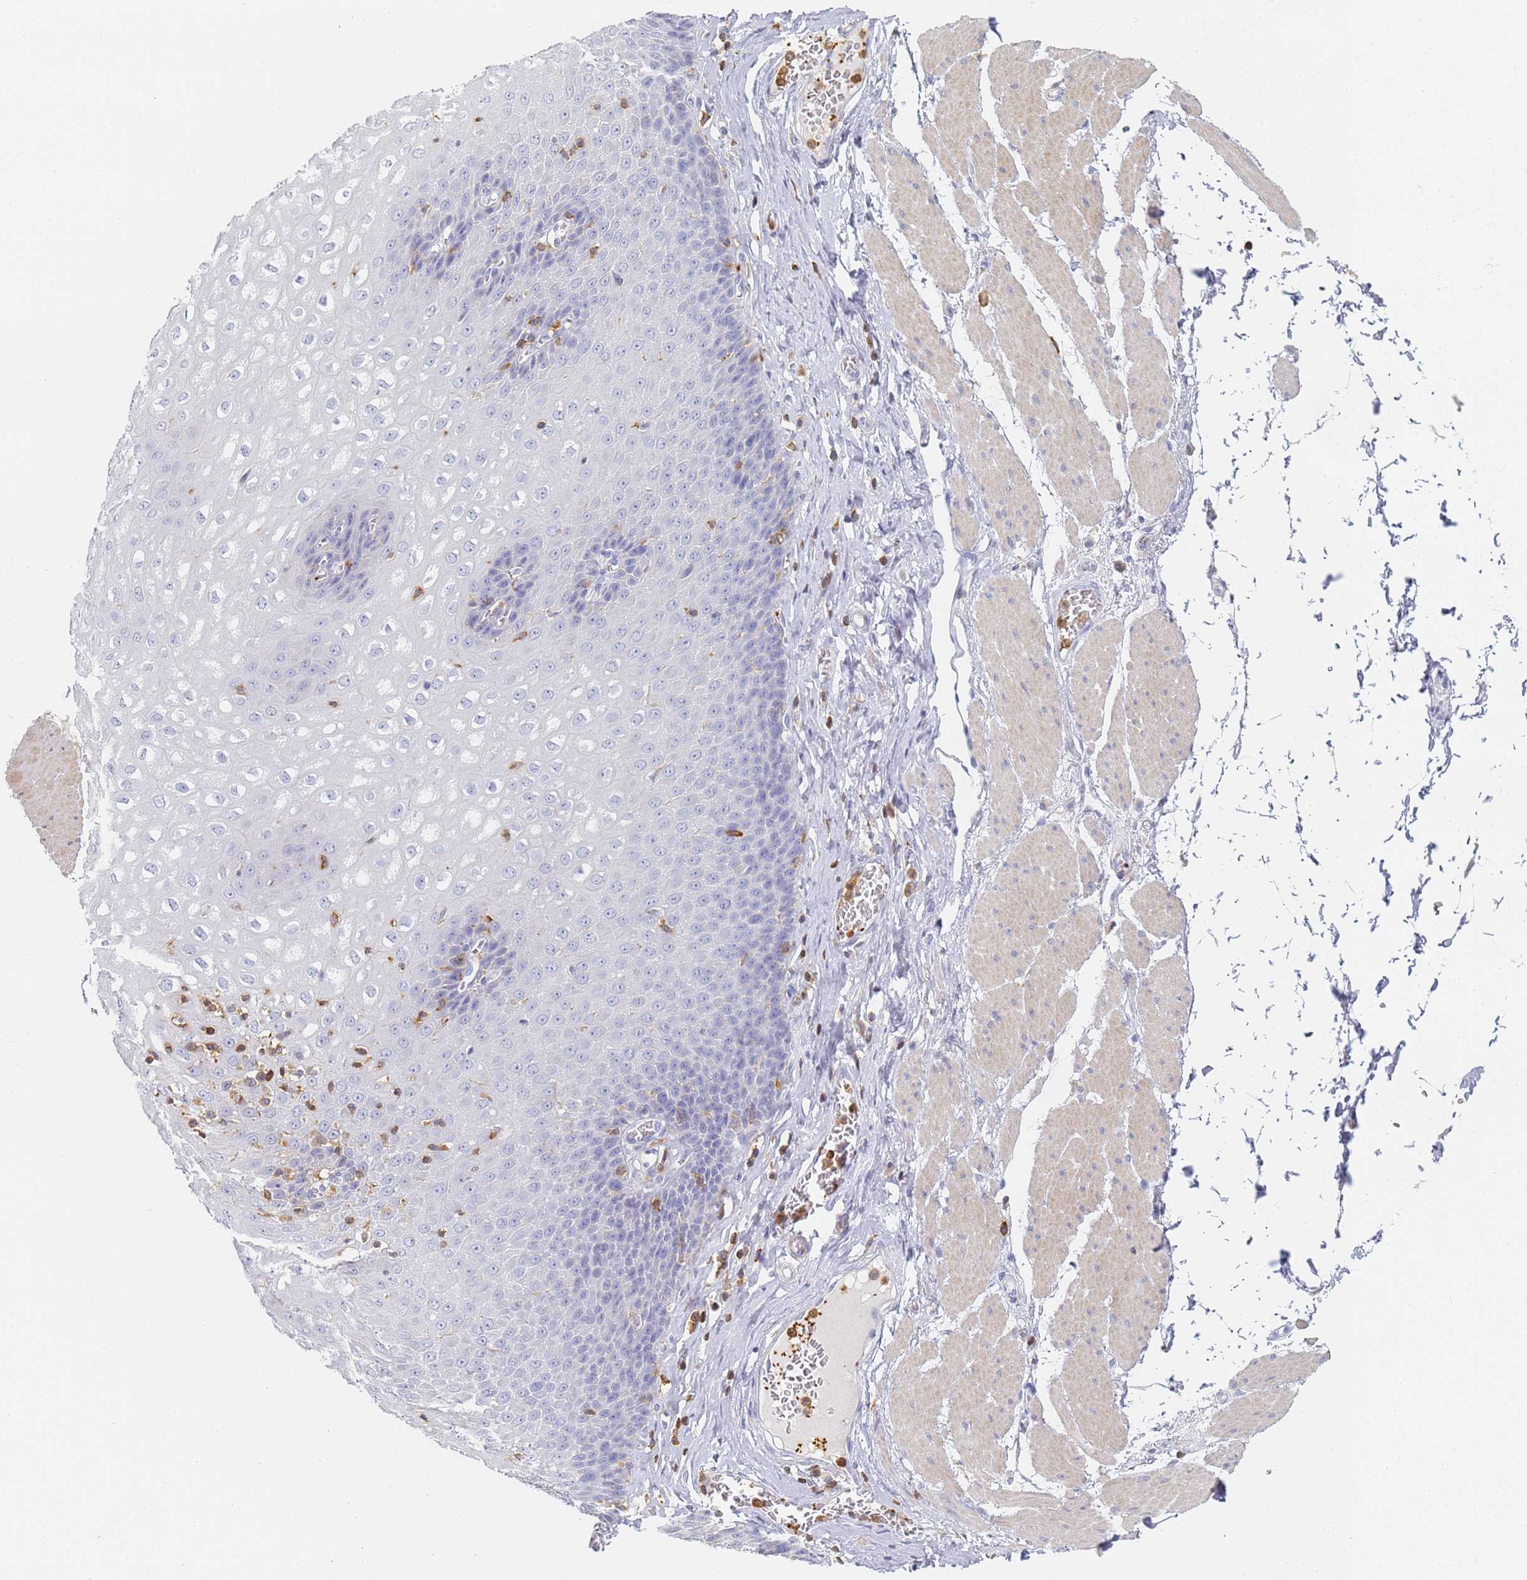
{"staining": {"intensity": "negative", "quantity": "none", "location": "none"}, "tissue": "esophagus", "cell_type": "Squamous epithelial cells", "image_type": "normal", "snomed": [{"axis": "morphology", "description": "Normal tissue, NOS"}, {"axis": "topography", "description": "Esophagus"}], "caption": "Immunohistochemistry (IHC) histopathology image of benign esophagus: human esophagus stained with DAB (3,3'-diaminobenzidine) demonstrates no significant protein staining in squamous epithelial cells.", "gene": "BIN2", "patient": {"sex": "male", "age": 60}}